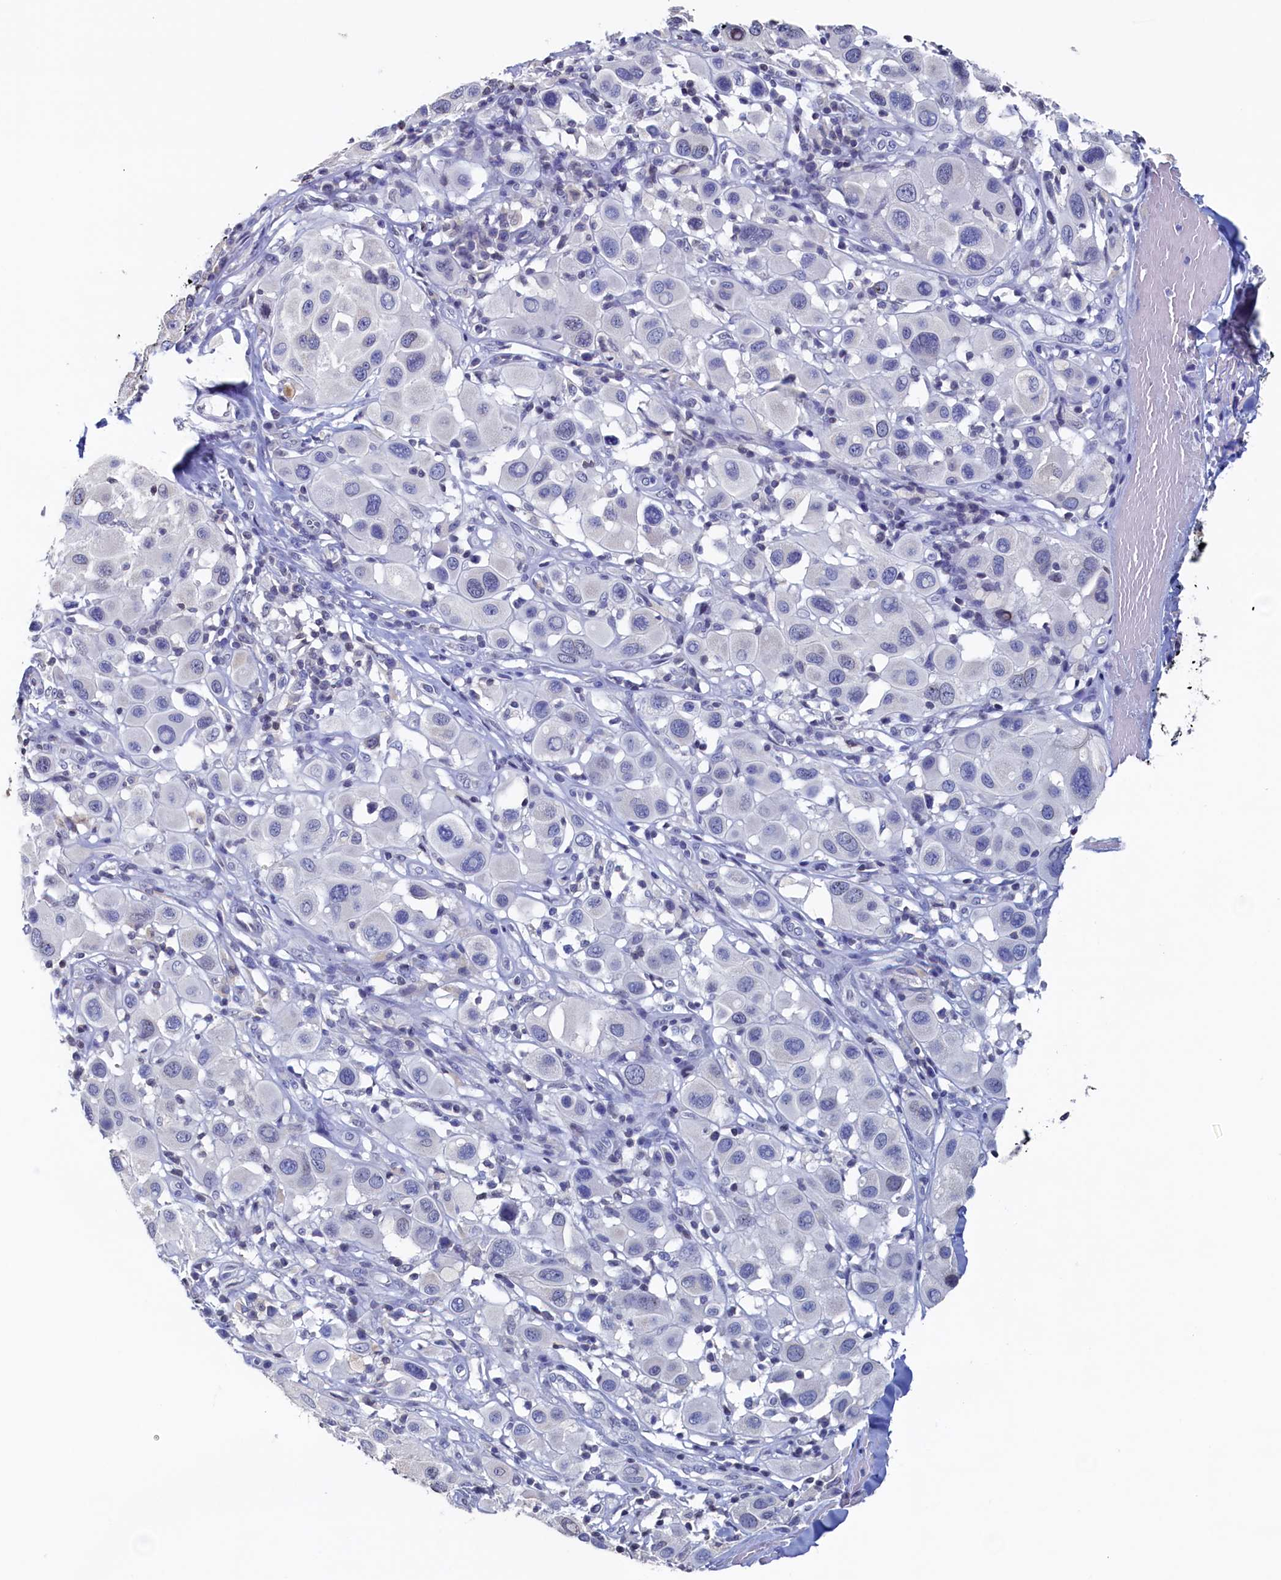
{"staining": {"intensity": "negative", "quantity": "none", "location": "none"}, "tissue": "melanoma", "cell_type": "Tumor cells", "image_type": "cancer", "snomed": [{"axis": "morphology", "description": "Malignant melanoma, Metastatic site"}, {"axis": "topography", "description": "Skin"}], "caption": "The immunohistochemistry (IHC) photomicrograph has no significant staining in tumor cells of melanoma tissue.", "gene": "C11orf54", "patient": {"sex": "male", "age": 41}}